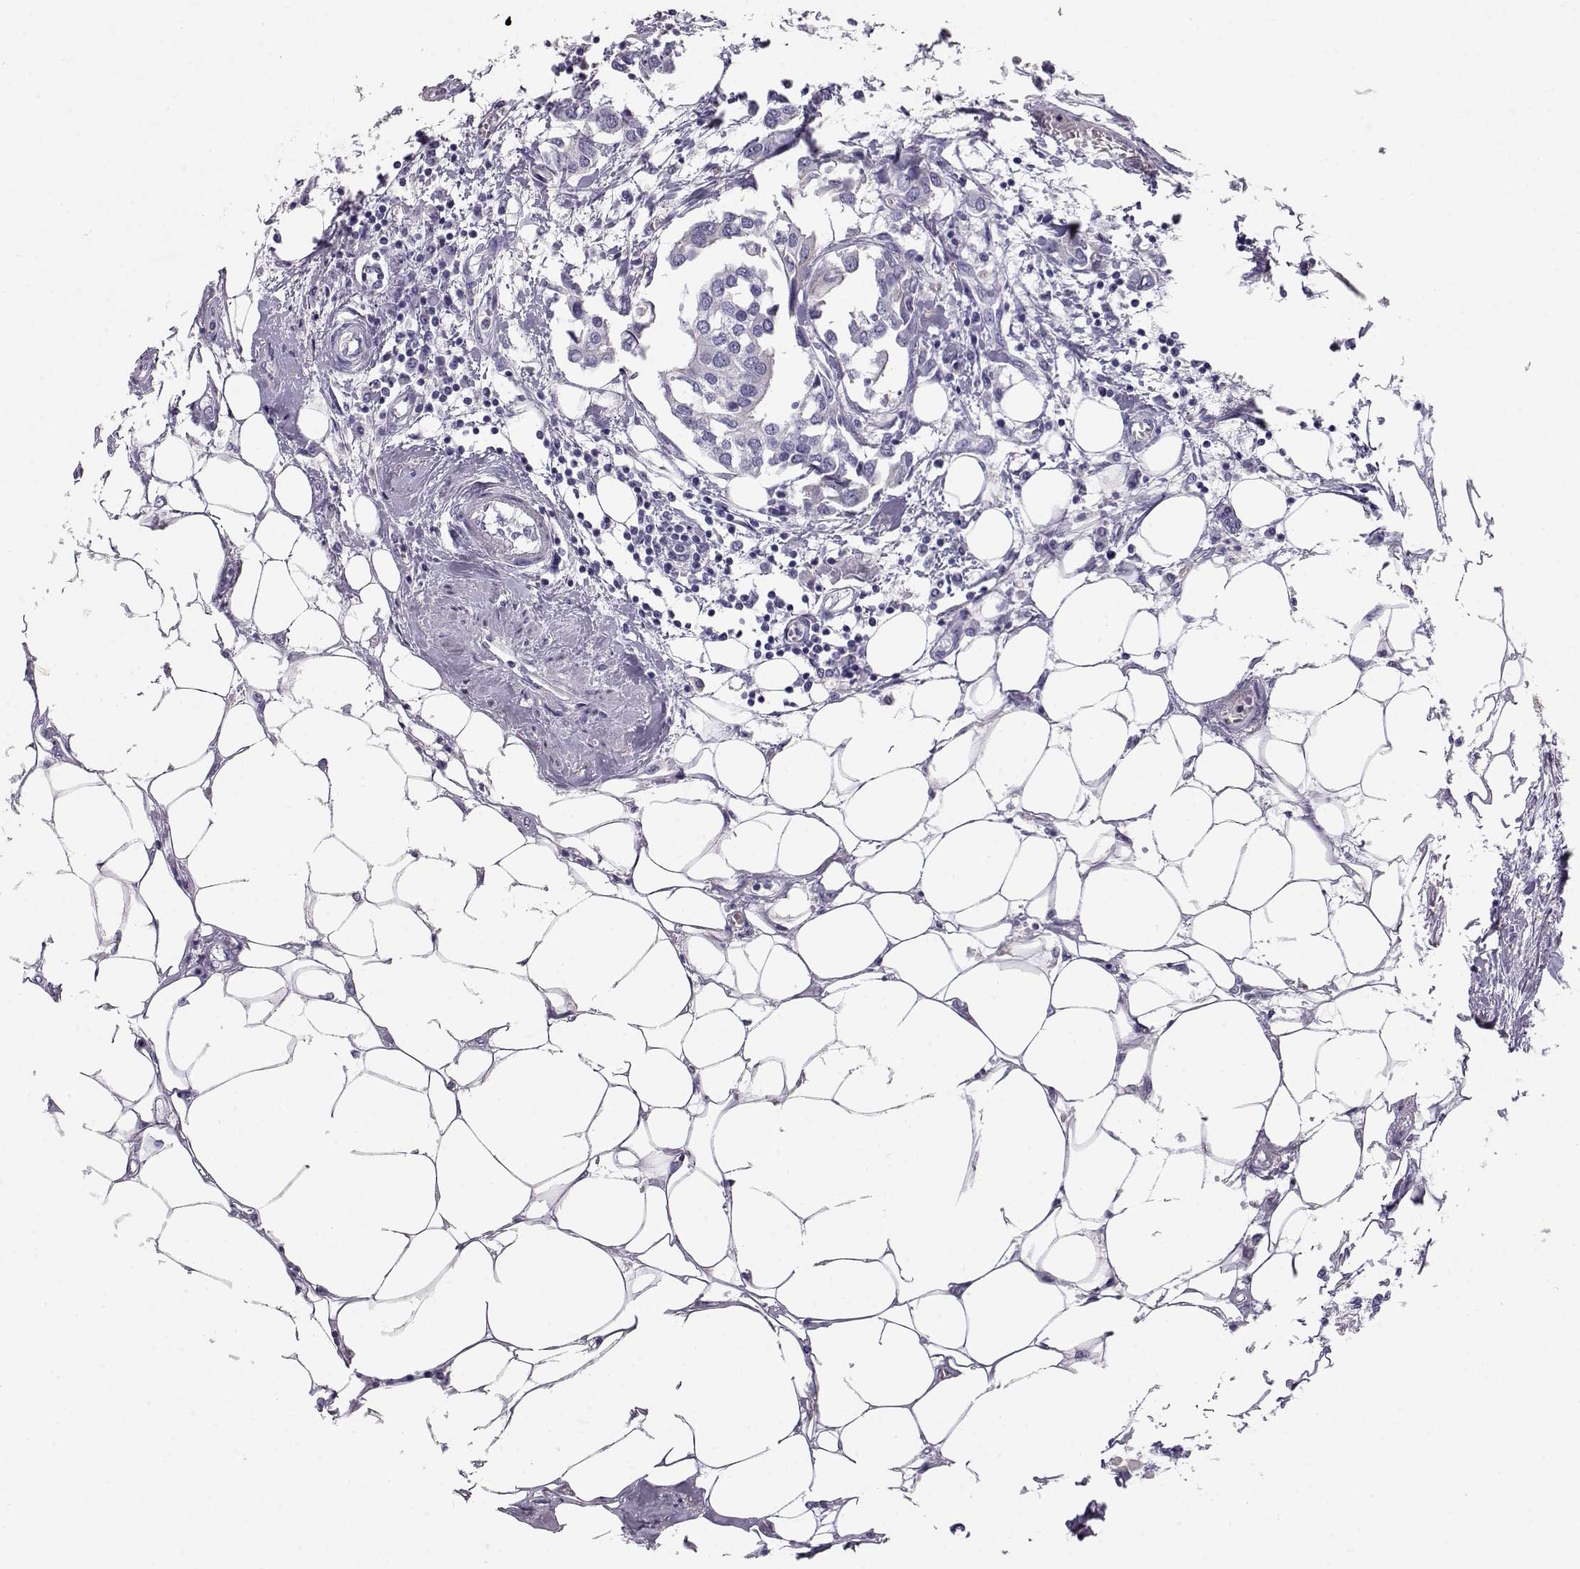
{"staining": {"intensity": "negative", "quantity": "none", "location": "none"}, "tissue": "breast cancer", "cell_type": "Tumor cells", "image_type": "cancer", "snomed": [{"axis": "morphology", "description": "Duct carcinoma"}, {"axis": "topography", "description": "Breast"}], "caption": "This image is of infiltrating ductal carcinoma (breast) stained with immunohistochemistry (IHC) to label a protein in brown with the nuclei are counter-stained blue. There is no expression in tumor cells.", "gene": "GPR26", "patient": {"sex": "female", "age": 83}}